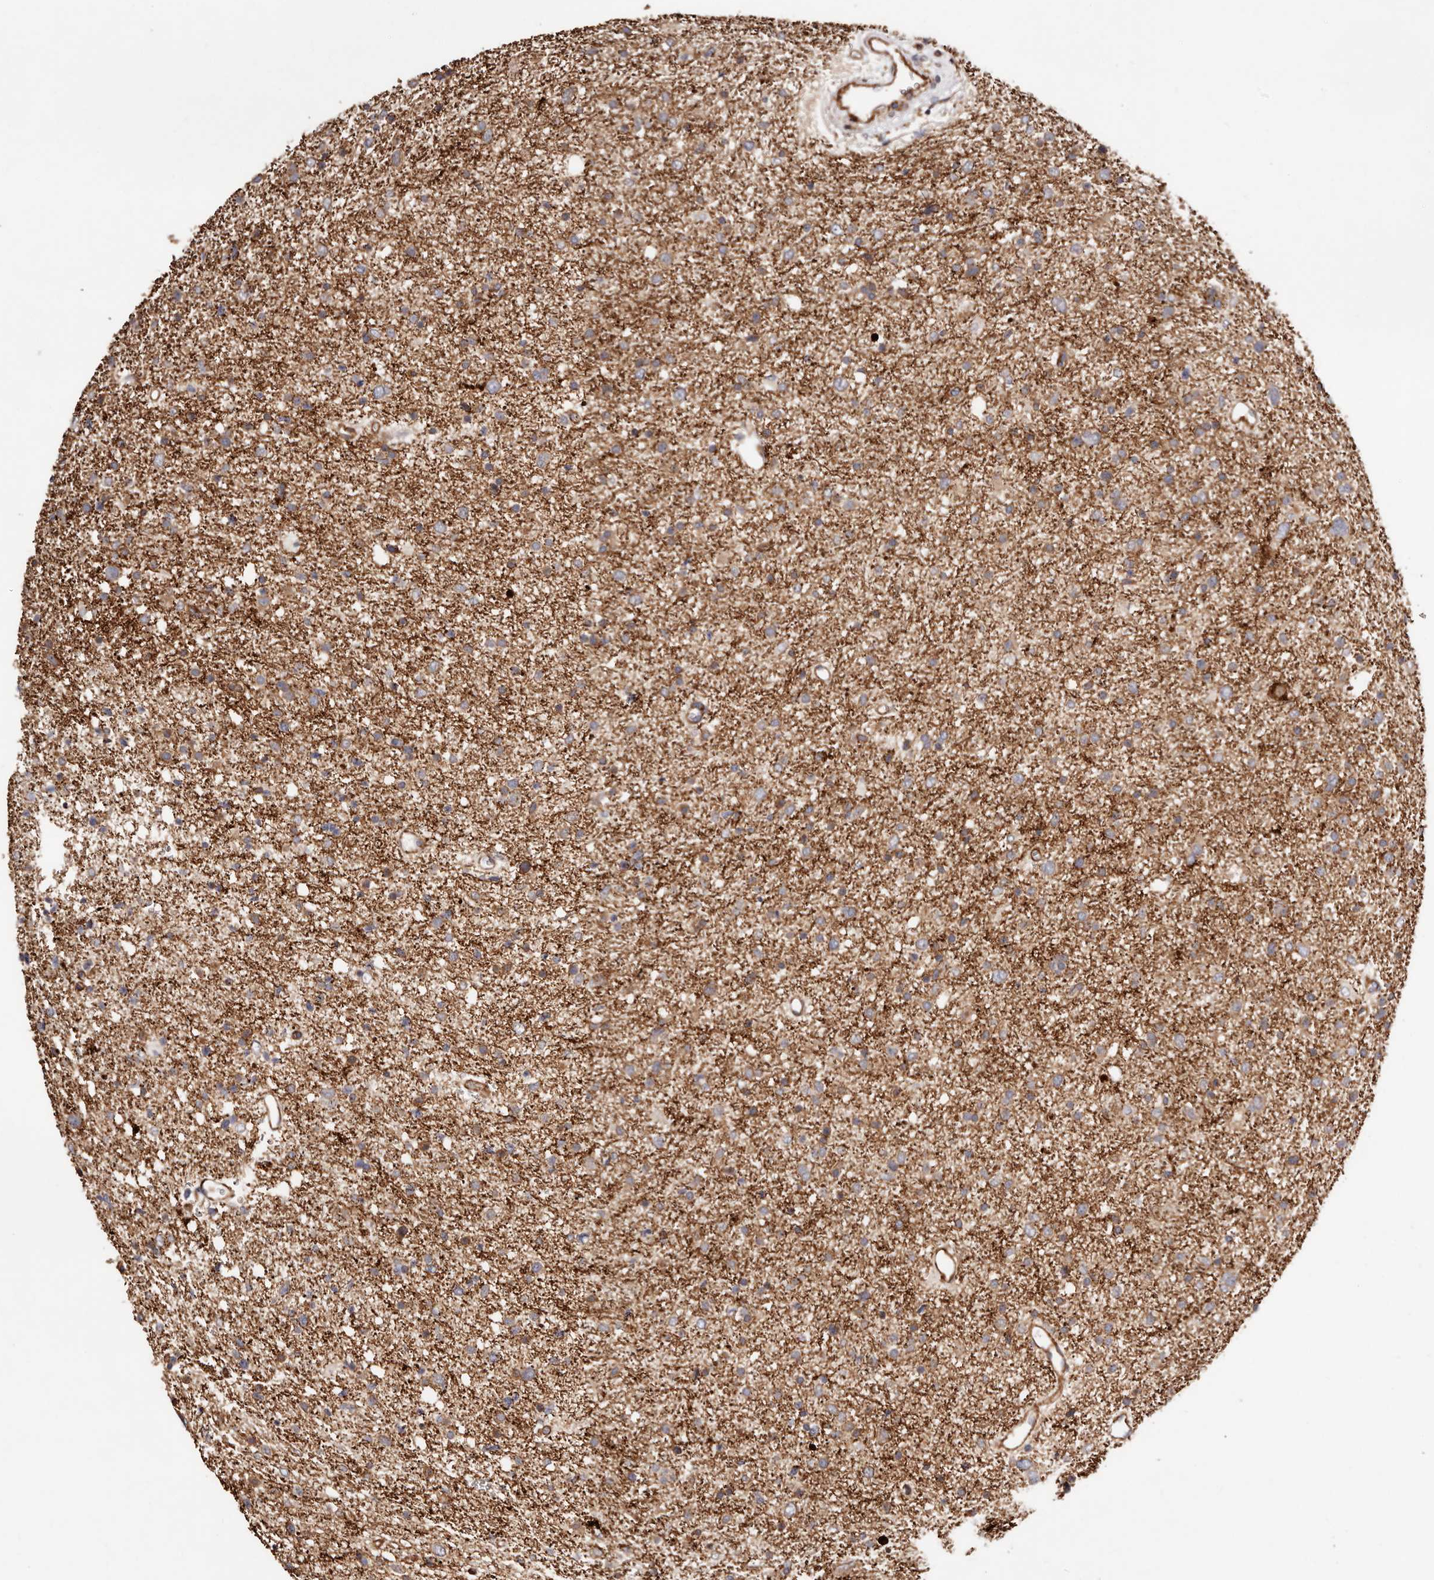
{"staining": {"intensity": "moderate", "quantity": ">75%", "location": "cytoplasmic/membranous"}, "tissue": "glioma", "cell_type": "Tumor cells", "image_type": "cancer", "snomed": [{"axis": "morphology", "description": "Glioma, malignant, Low grade"}, {"axis": "topography", "description": "Brain"}], "caption": "Moderate cytoplasmic/membranous positivity for a protein is appreciated in about >75% of tumor cells of glioma using immunohistochemistry (IHC).", "gene": "PTPN22", "patient": {"sex": "female", "age": 37}}